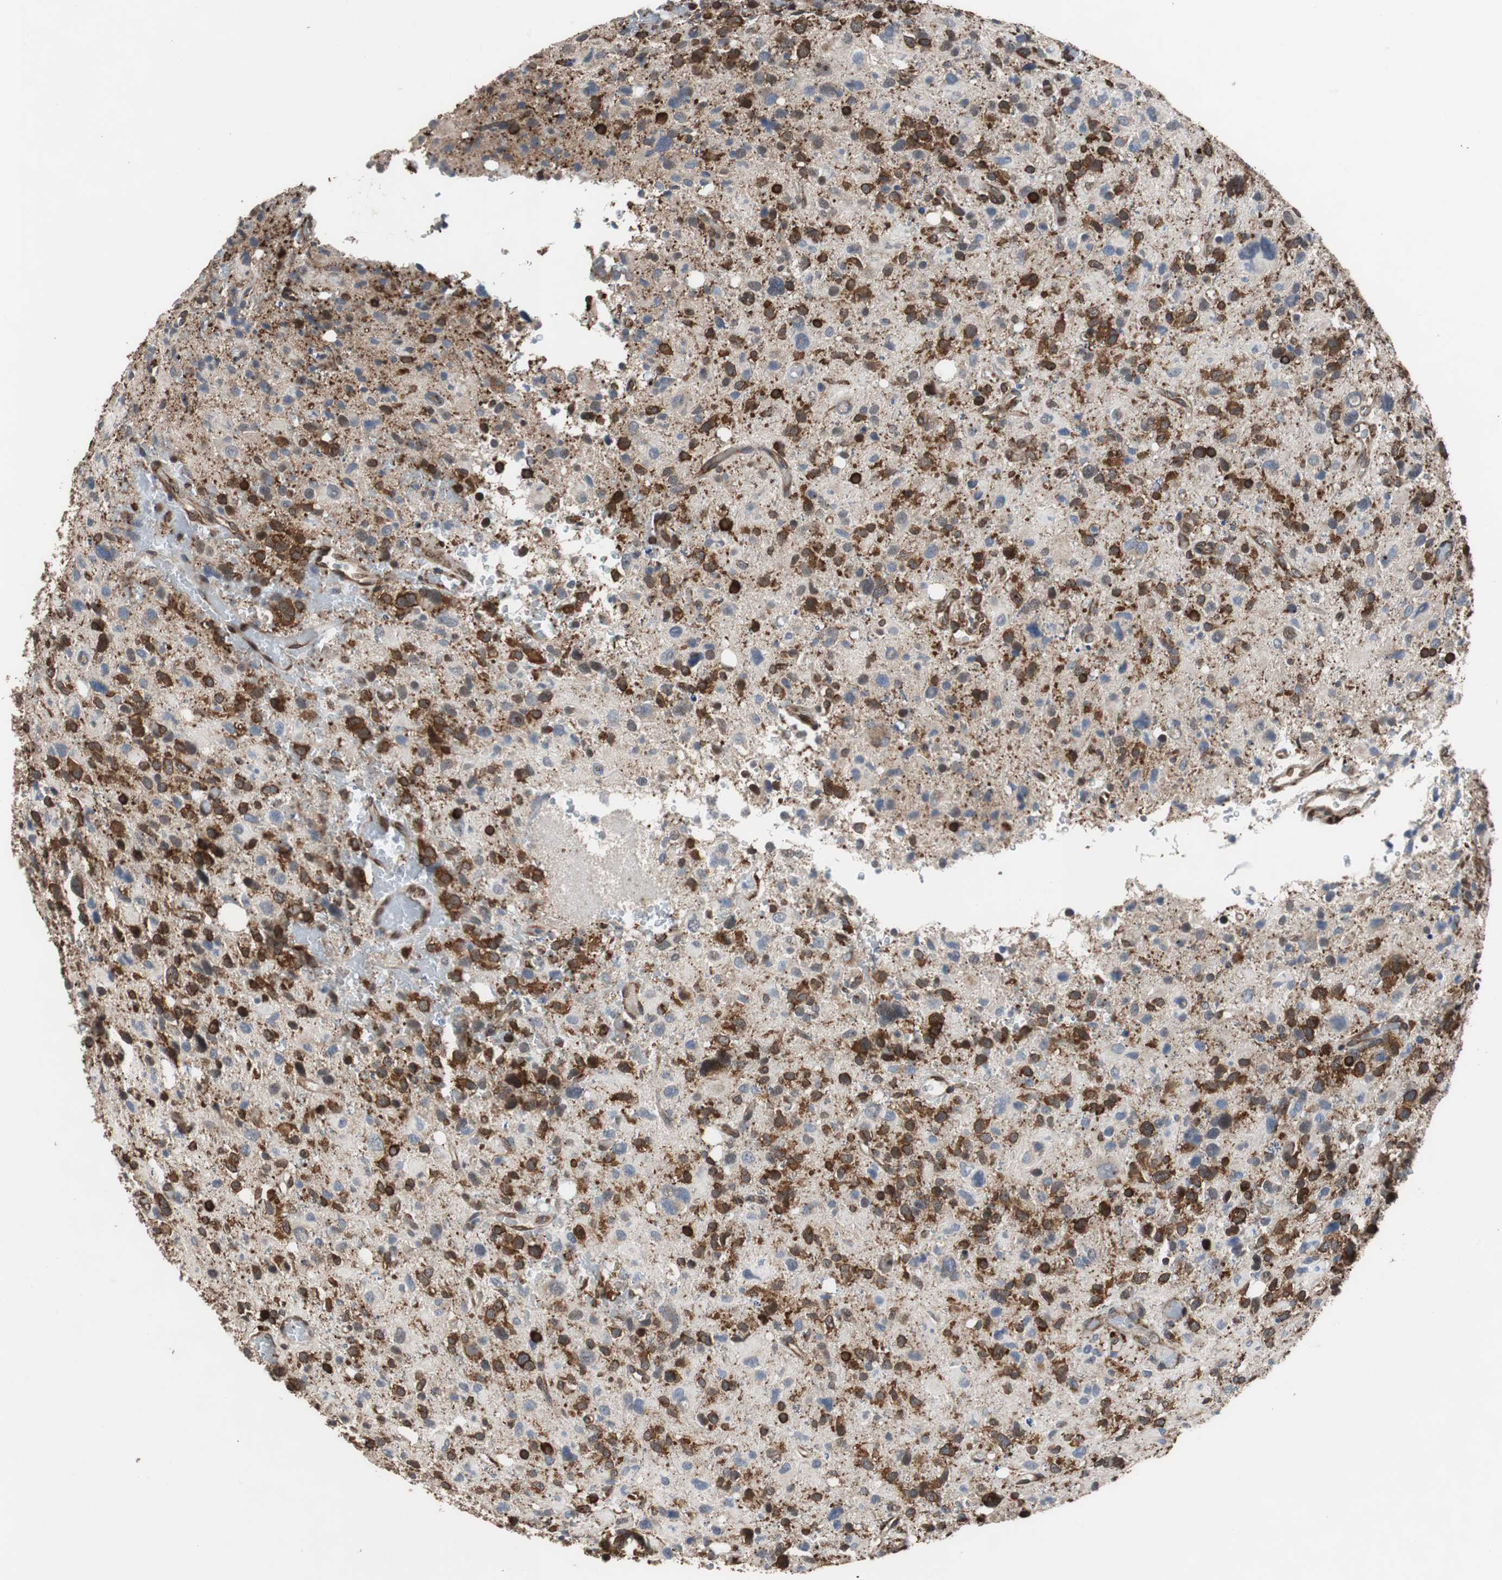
{"staining": {"intensity": "strong", "quantity": ">75%", "location": "cytoplasmic/membranous"}, "tissue": "glioma", "cell_type": "Tumor cells", "image_type": "cancer", "snomed": [{"axis": "morphology", "description": "Glioma, malignant, High grade"}, {"axis": "topography", "description": "Brain"}], "caption": "Immunohistochemistry (DAB (3,3'-diaminobenzidine)) staining of human glioma displays strong cytoplasmic/membranous protein expression in about >75% of tumor cells.", "gene": "USP10", "patient": {"sex": "male", "age": 48}}